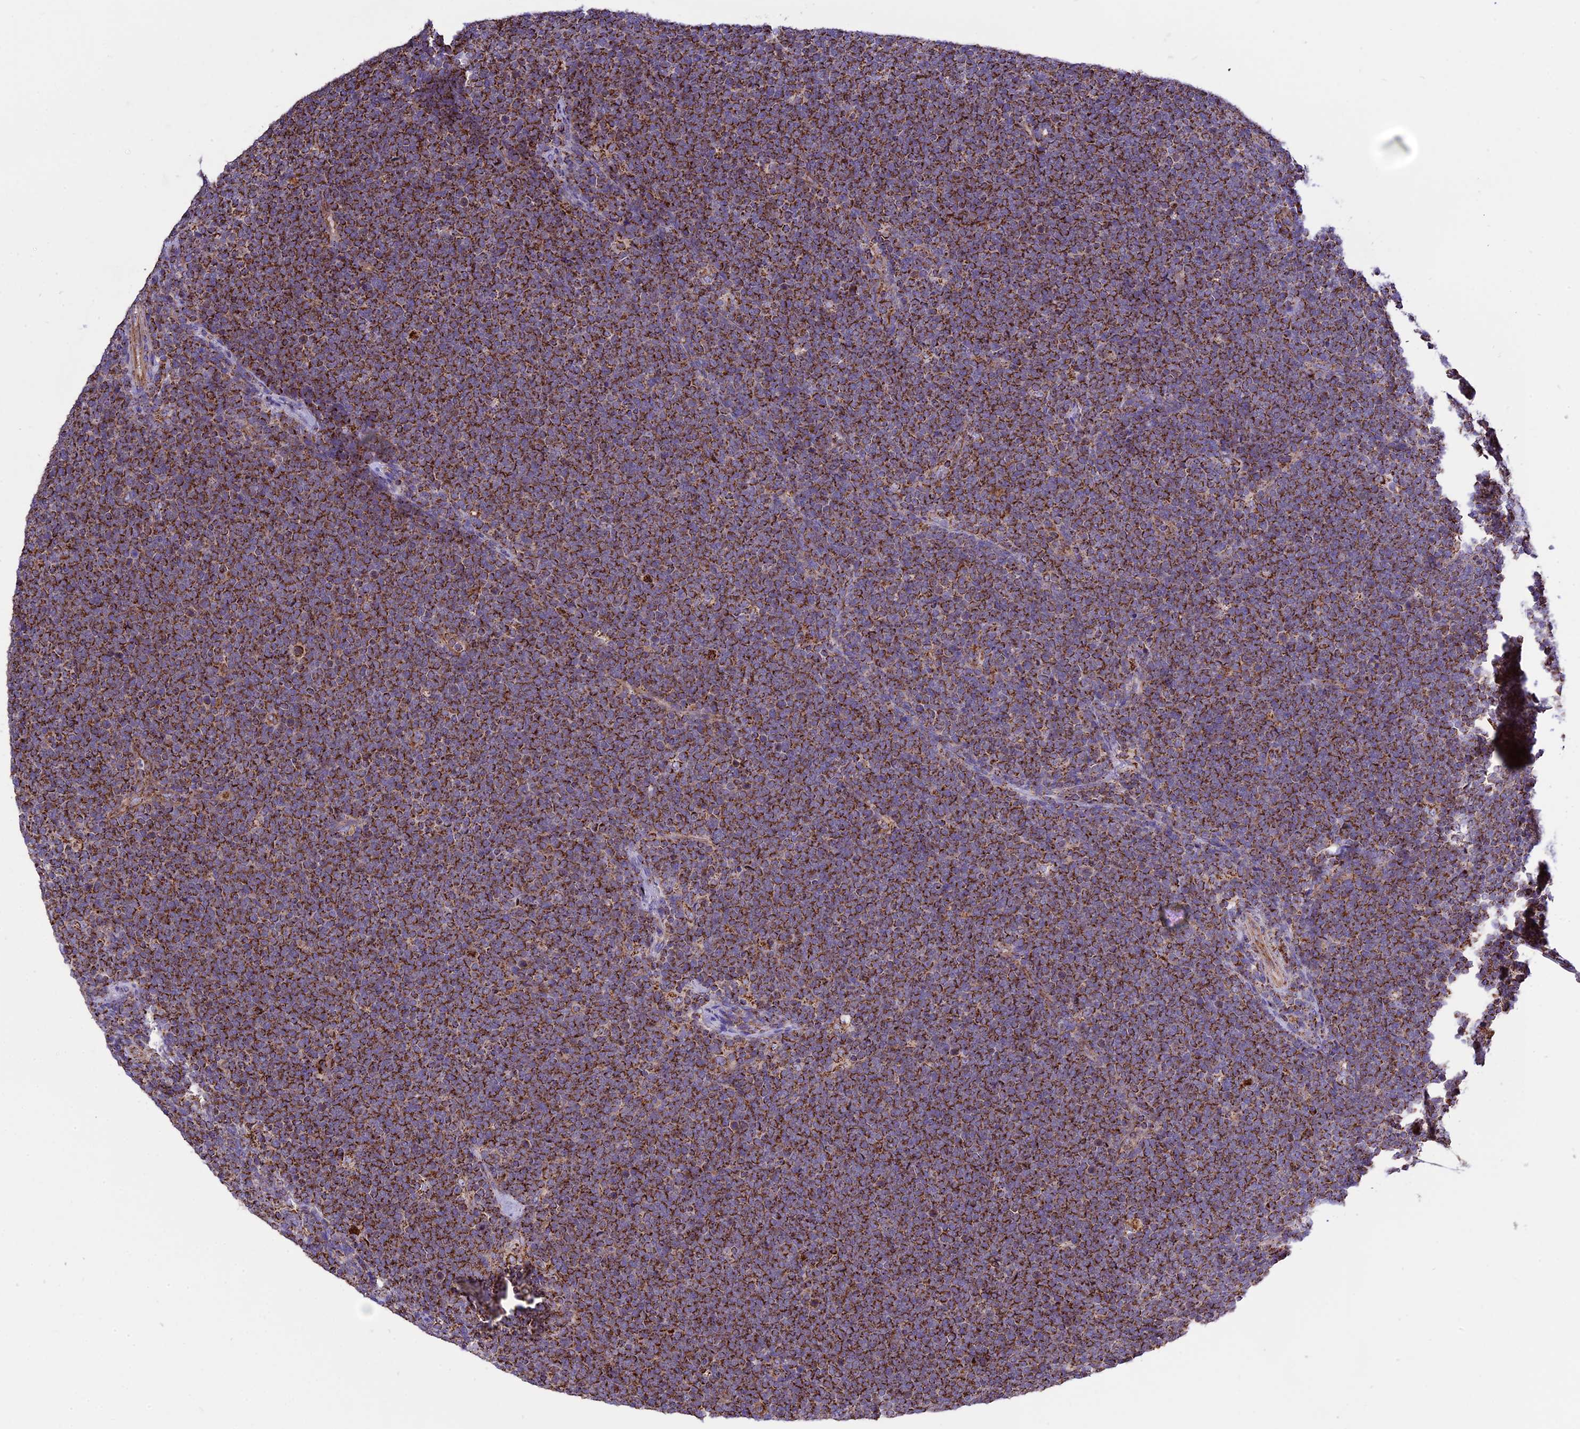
{"staining": {"intensity": "strong", "quantity": ">75%", "location": "cytoplasmic/membranous"}, "tissue": "lymphoma", "cell_type": "Tumor cells", "image_type": "cancer", "snomed": [{"axis": "morphology", "description": "Malignant lymphoma, non-Hodgkin's type, High grade"}, {"axis": "topography", "description": "Lymph node"}], "caption": "Lymphoma was stained to show a protein in brown. There is high levels of strong cytoplasmic/membranous expression in about >75% of tumor cells.", "gene": "TTC4", "patient": {"sex": "male", "age": 13}}